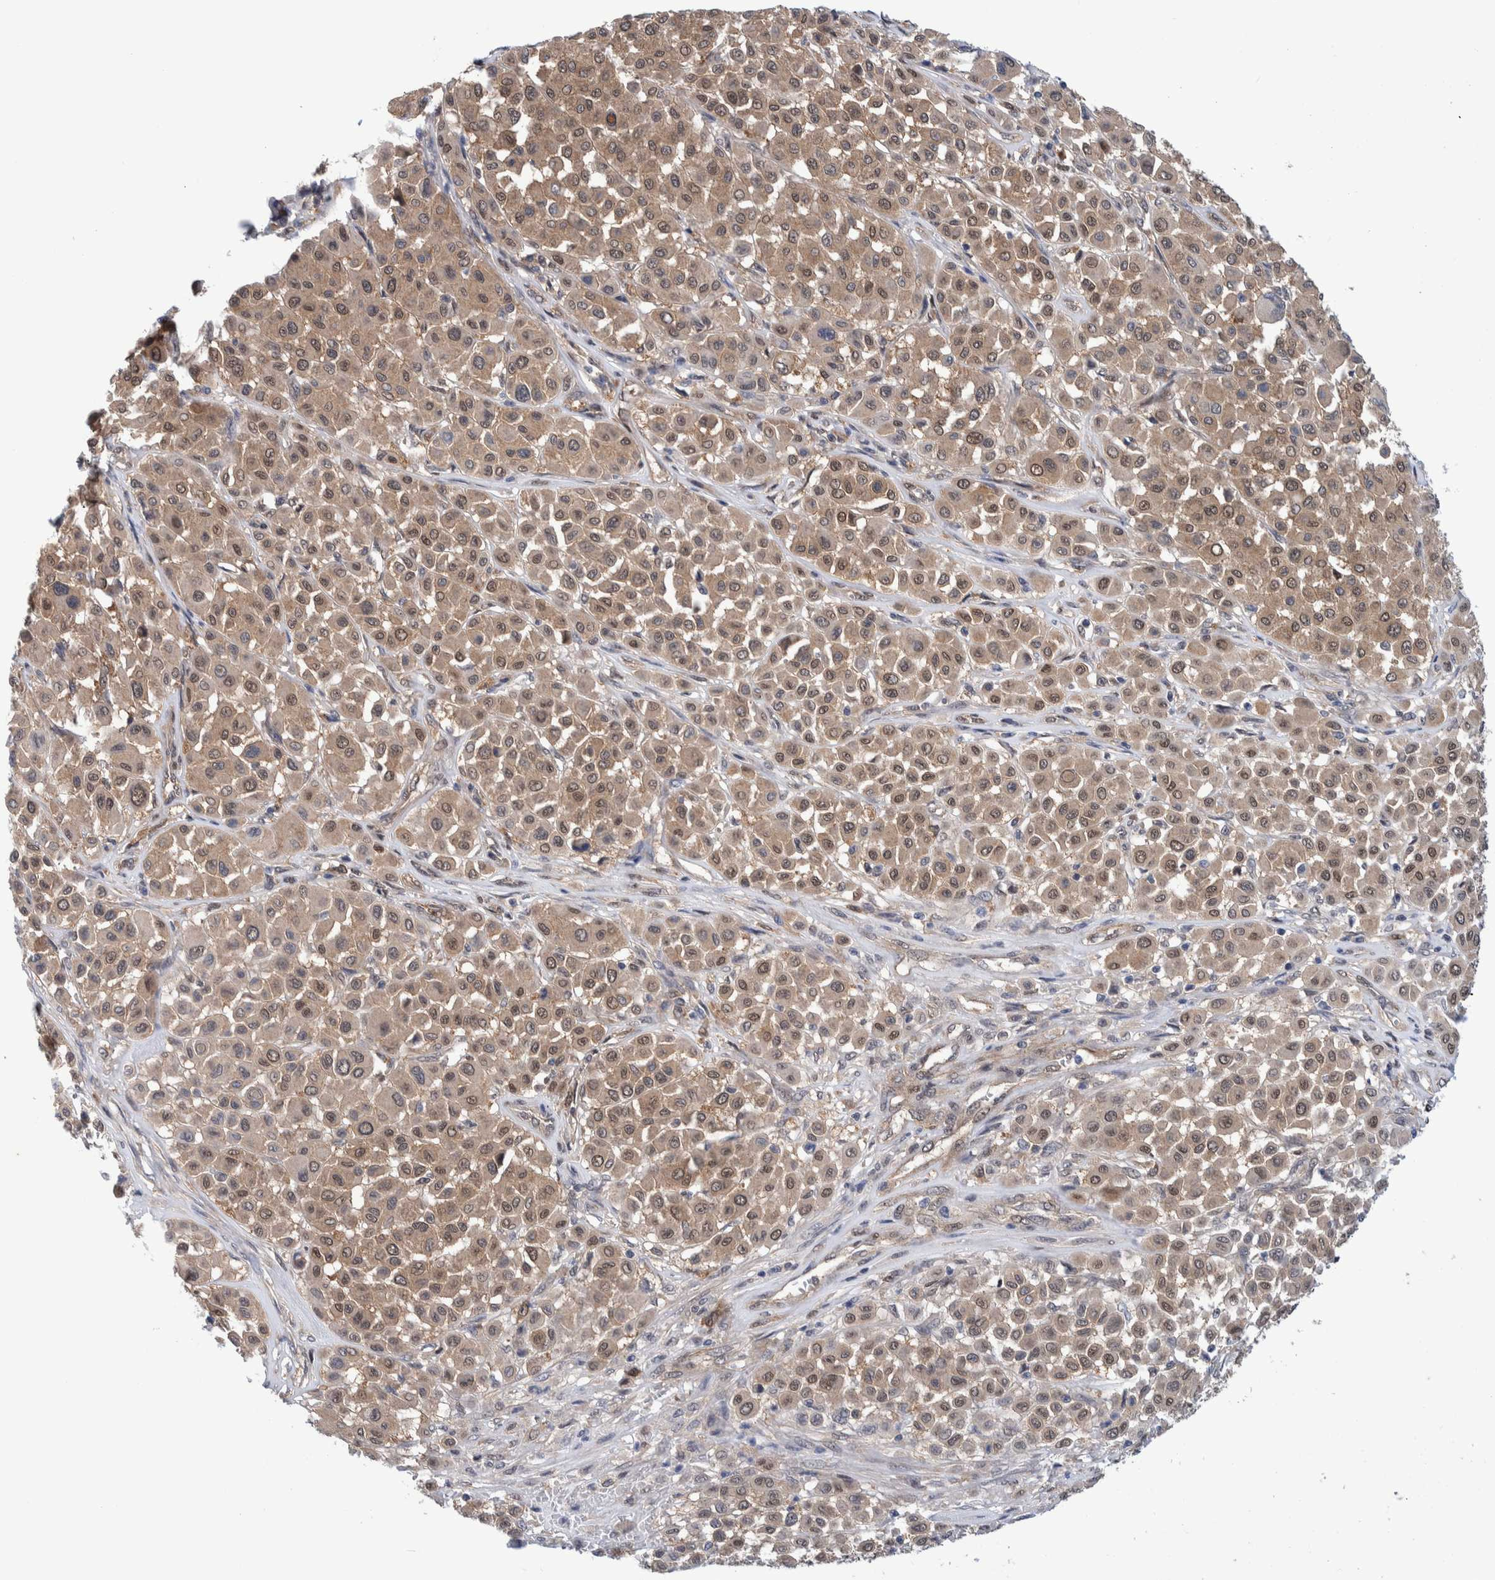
{"staining": {"intensity": "moderate", "quantity": ">75%", "location": "cytoplasmic/membranous,nuclear"}, "tissue": "melanoma", "cell_type": "Tumor cells", "image_type": "cancer", "snomed": [{"axis": "morphology", "description": "Malignant melanoma, Metastatic site"}, {"axis": "topography", "description": "Soft tissue"}], "caption": "Malignant melanoma (metastatic site) stained for a protein exhibits moderate cytoplasmic/membranous and nuclear positivity in tumor cells.", "gene": "PFAS", "patient": {"sex": "male", "age": 41}}